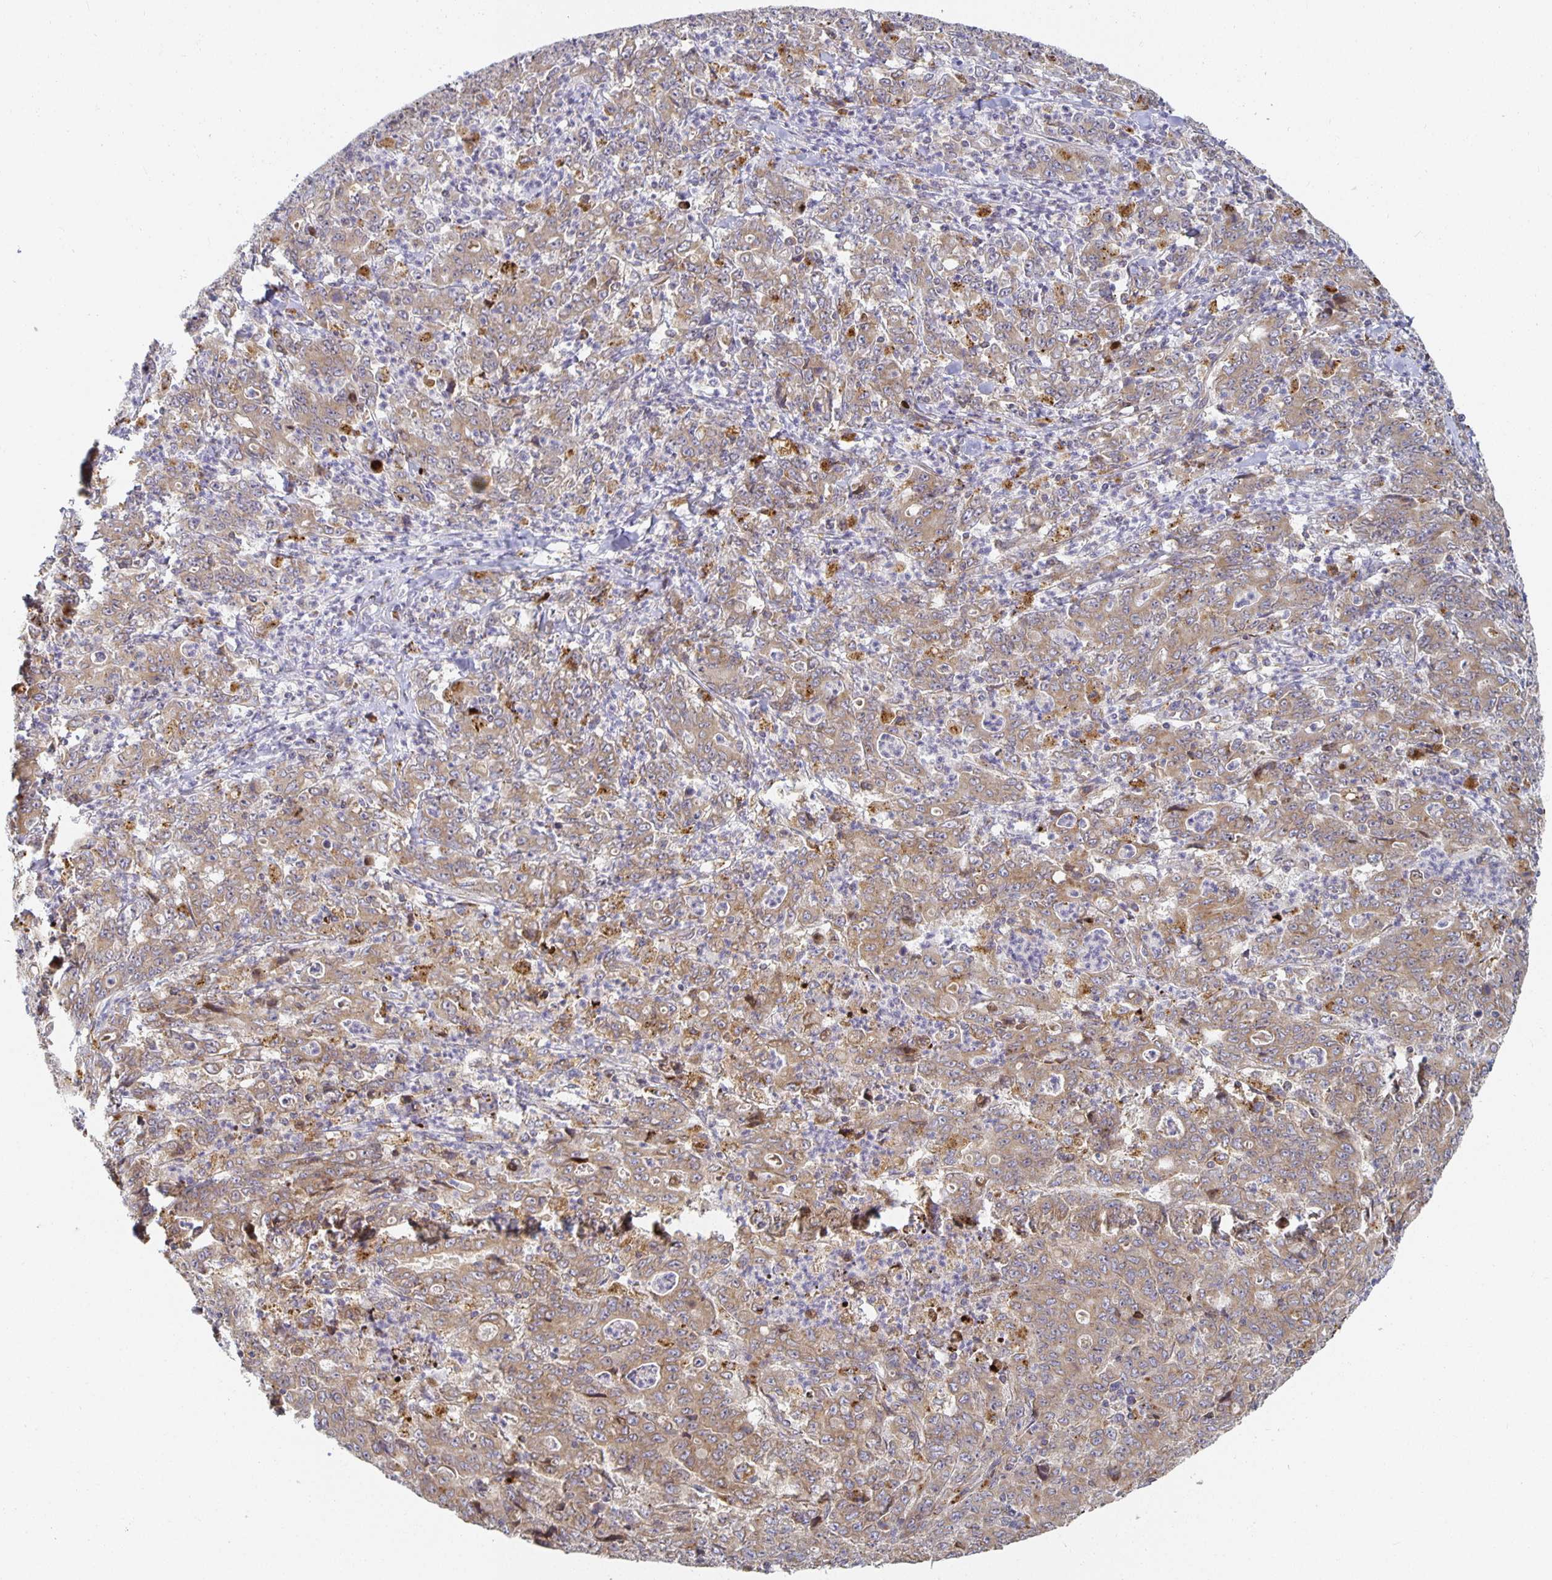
{"staining": {"intensity": "weak", "quantity": ">75%", "location": "cytoplasmic/membranous"}, "tissue": "stomach cancer", "cell_type": "Tumor cells", "image_type": "cancer", "snomed": [{"axis": "morphology", "description": "Adenocarcinoma, NOS"}, {"axis": "topography", "description": "Stomach, lower"}], "caption": "Stomach cancer (adenocarcinoma) stained with immunohistochemistry shows weak cytoplasmic/membranous positivity in about >75% of tumor cells.", "gene": "NOMO1", "patient": {"sex": "female", "age": 71}}